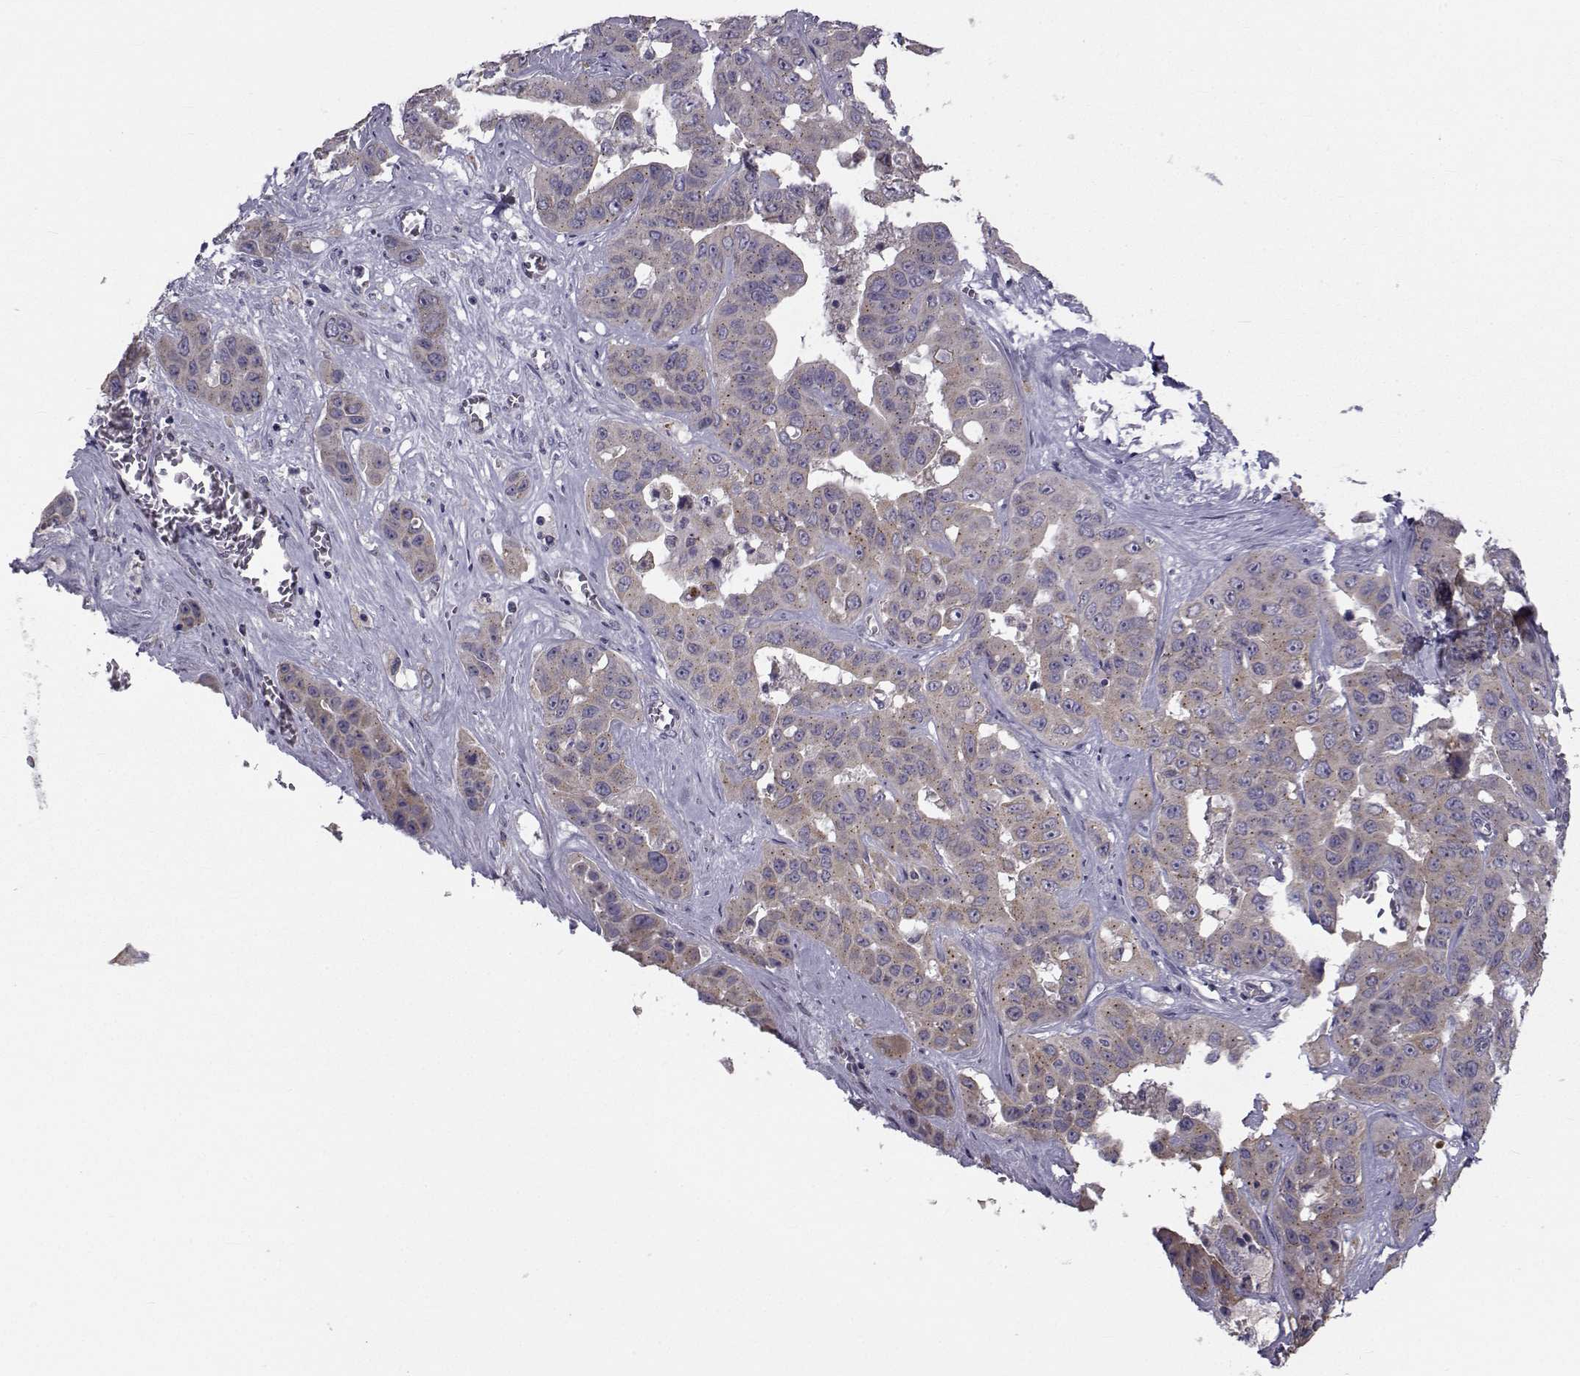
{"staining": {"intensity": "weak", "quantity": ">75%", "location": "cytoplasmic/membranous"}, "tissue": "liver cancer", "cell_type": "Tumor cells", "image_type": "cancer", "snomed": [{"axis": "morphology", "description": "Cholangiocarcinoma"}, {"axis": "topography", "description": "Liver"}], "caption": "IHC histopathology image of neoplastic tissue: human liver cancer (cholangiocarcinoma) stained using immunohistochemistry (IHC) demonstrates low levels of weak protein expression localized specifically in the cytoplasmic/membranous of tumor cells, appearing as a cytoplasmic/membranous brown color.", "gene": "ANGPT1", "patient": {"sex": "female", "age": 52}}